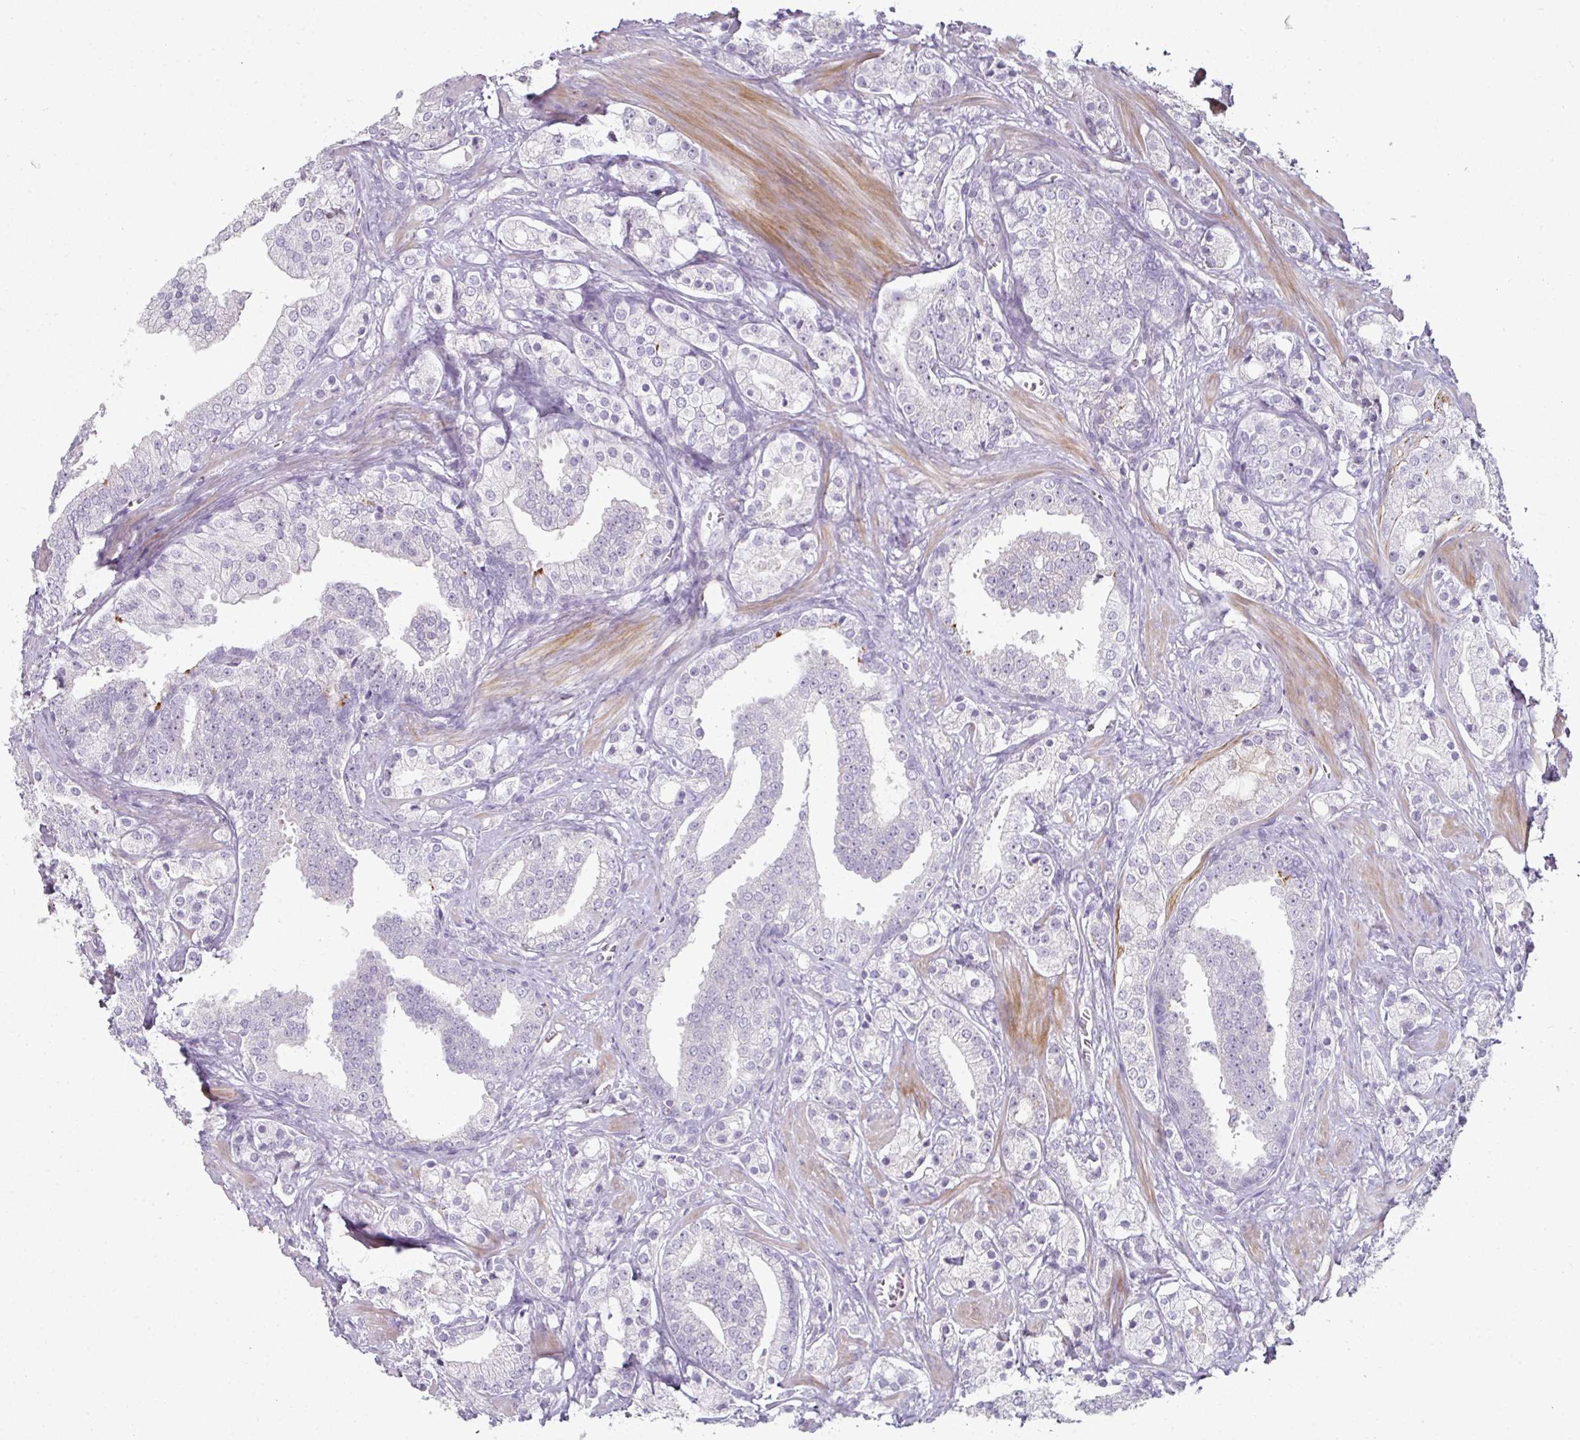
{"staining": {"intensity": "negative", "quantity": "none", "location": "none"}, "tissue": "prostate cancer", "cell_type": "Tumor cells", "image_type": "cancer", "snomed": [{"axis": "morphology", "description": "Adenocarcinoma, High grade"}, {"axis": "topography", "description": "Prostate"}], "caption": "A photomicrograph of prostate cancer stained for a protein exhibits no brown staining in tumor cells.", "gene": "FHAD1", "patient": {"sex": "male", "age": 50}}